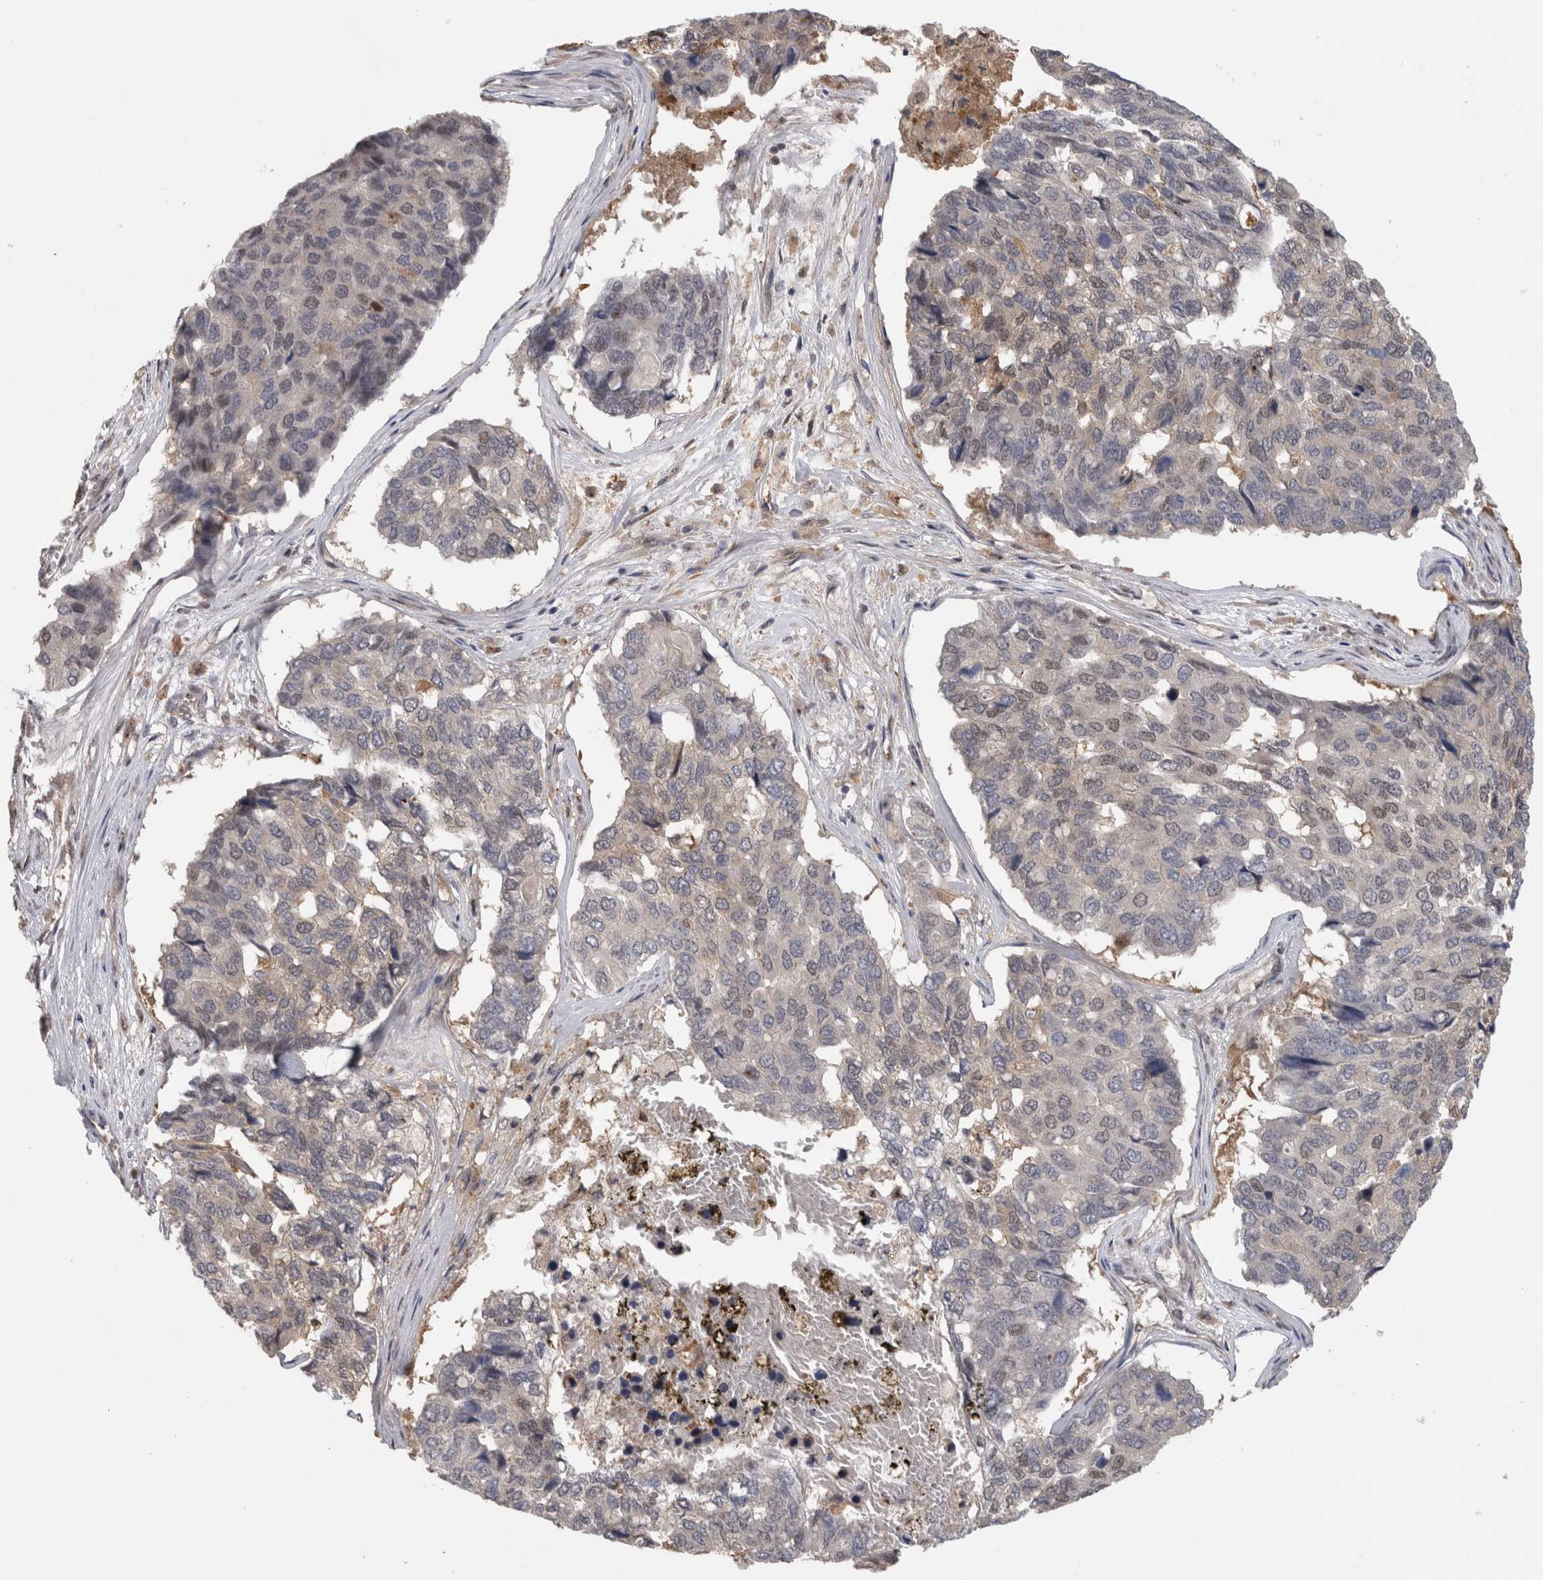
{"staining": {"intensity": "weak", "quantity": "<25%", "location": "cytoplasmic/membranous"}, "tissue": "pancreatic cancer", "cell_type": "Tumor cells", "image_type": "cancer", "snomed": [{"axis": "morphology", "description": "Adenocarcinoma, NOS"}, {"axis": "topography", "description": "Pancreas"}], "caption": "The histopathology image displays no significant positivity in tumor cells of pancreatic adenocarcinoma. (DAB (3,3'-diaminobenzidine) immunohistochemistry (IHC) visualized using brightfield microscopy, high magnification).", "gene": "PIGP", "patient": {"sex": "male", "age": 50}}